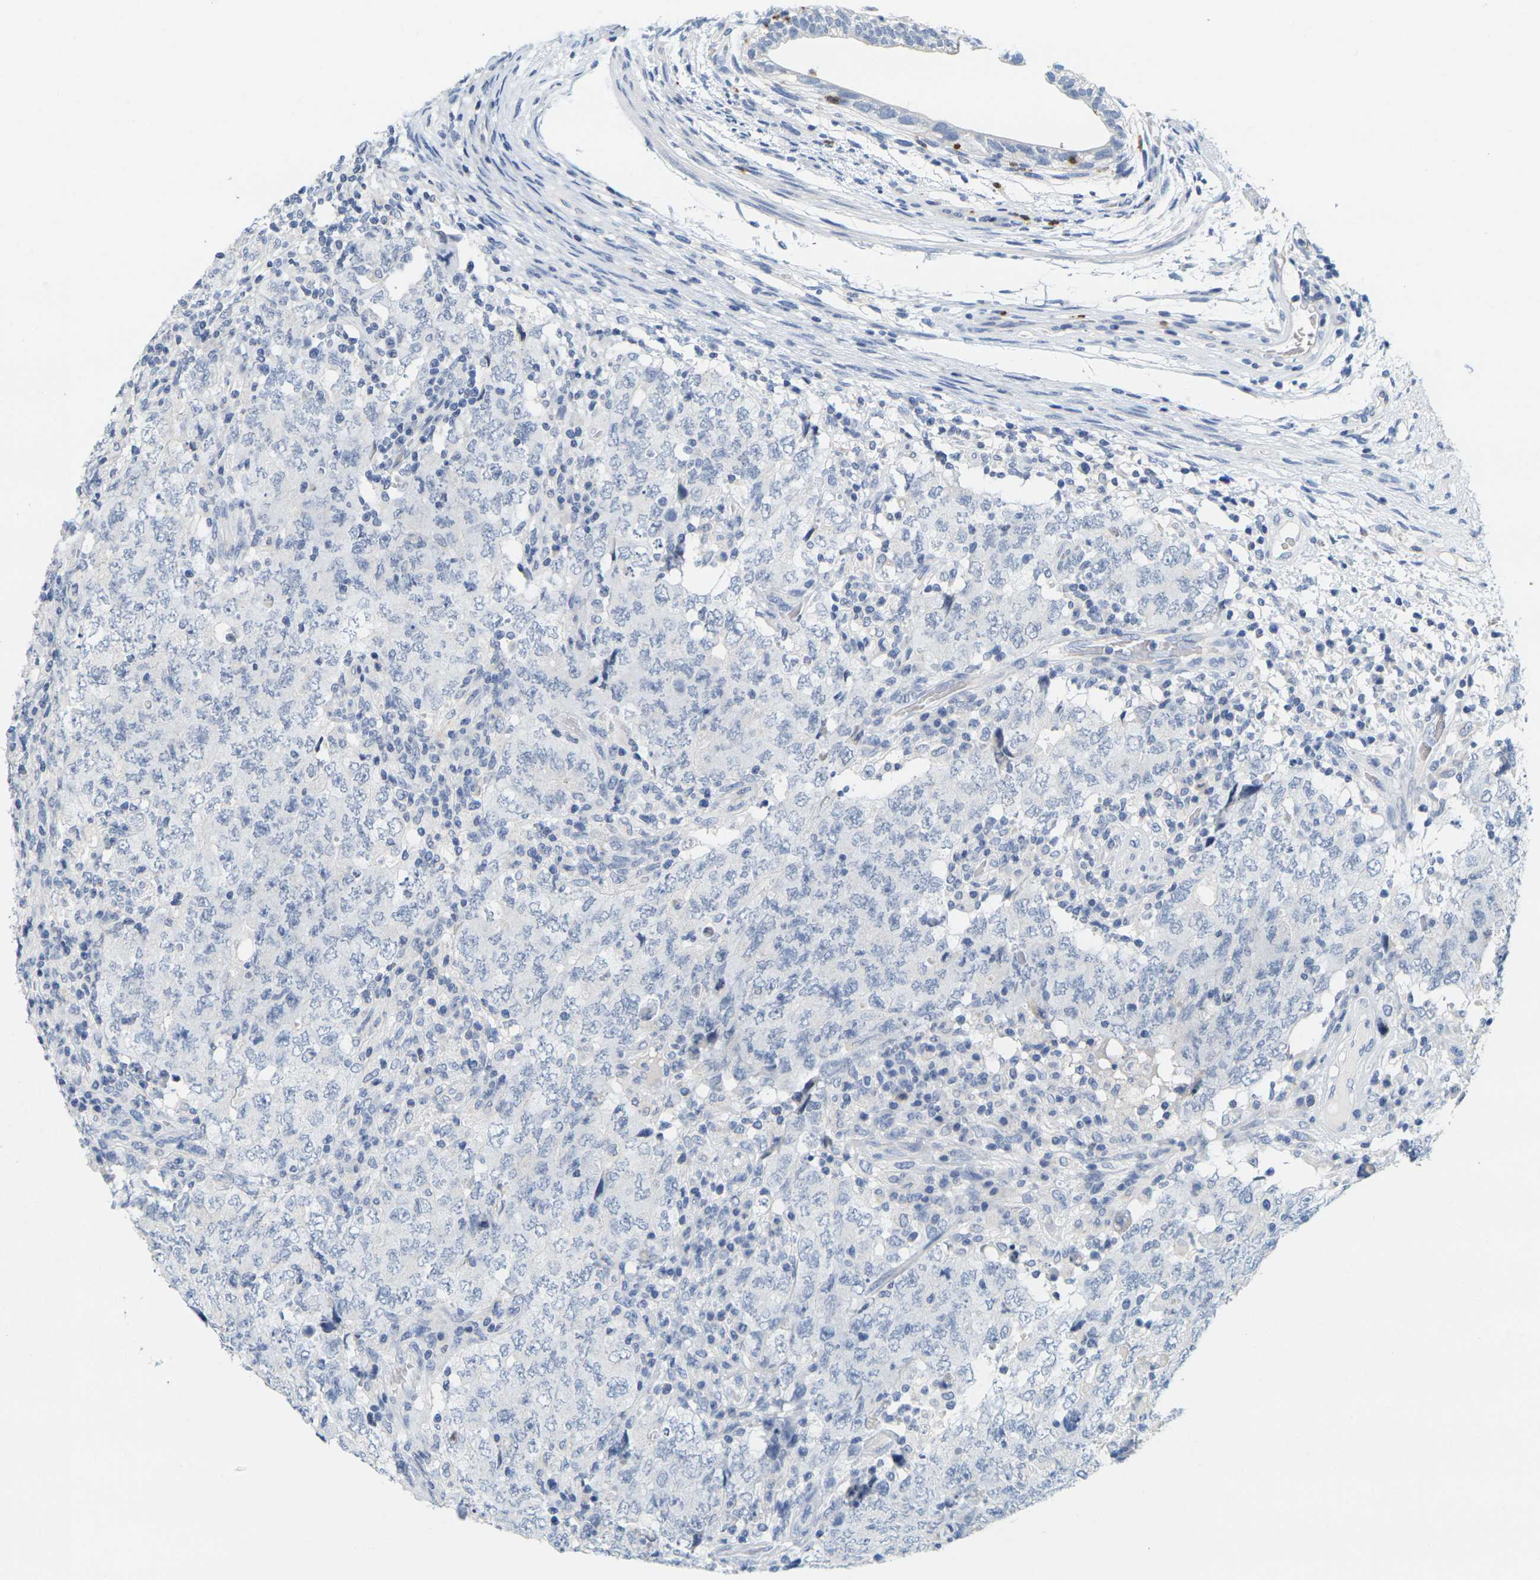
{"staining": {"intensity": "negative", "quantity": "none", "location": "none"}, "tissue": "testis cancer", "cell_type": "Tumor cells", "image_type": "cancer", "snomed": [{"axis": "morphology", "description": "Carcinoma, Embryonal, NOS"}, {"axis": "topography", "description": "Testis"}], "caption": "The histopathology image demonstrates no significant expression in tumor cells of testis cancer.", "gene": "KLK5", "patient": {"sex": "male", "age": 26}}